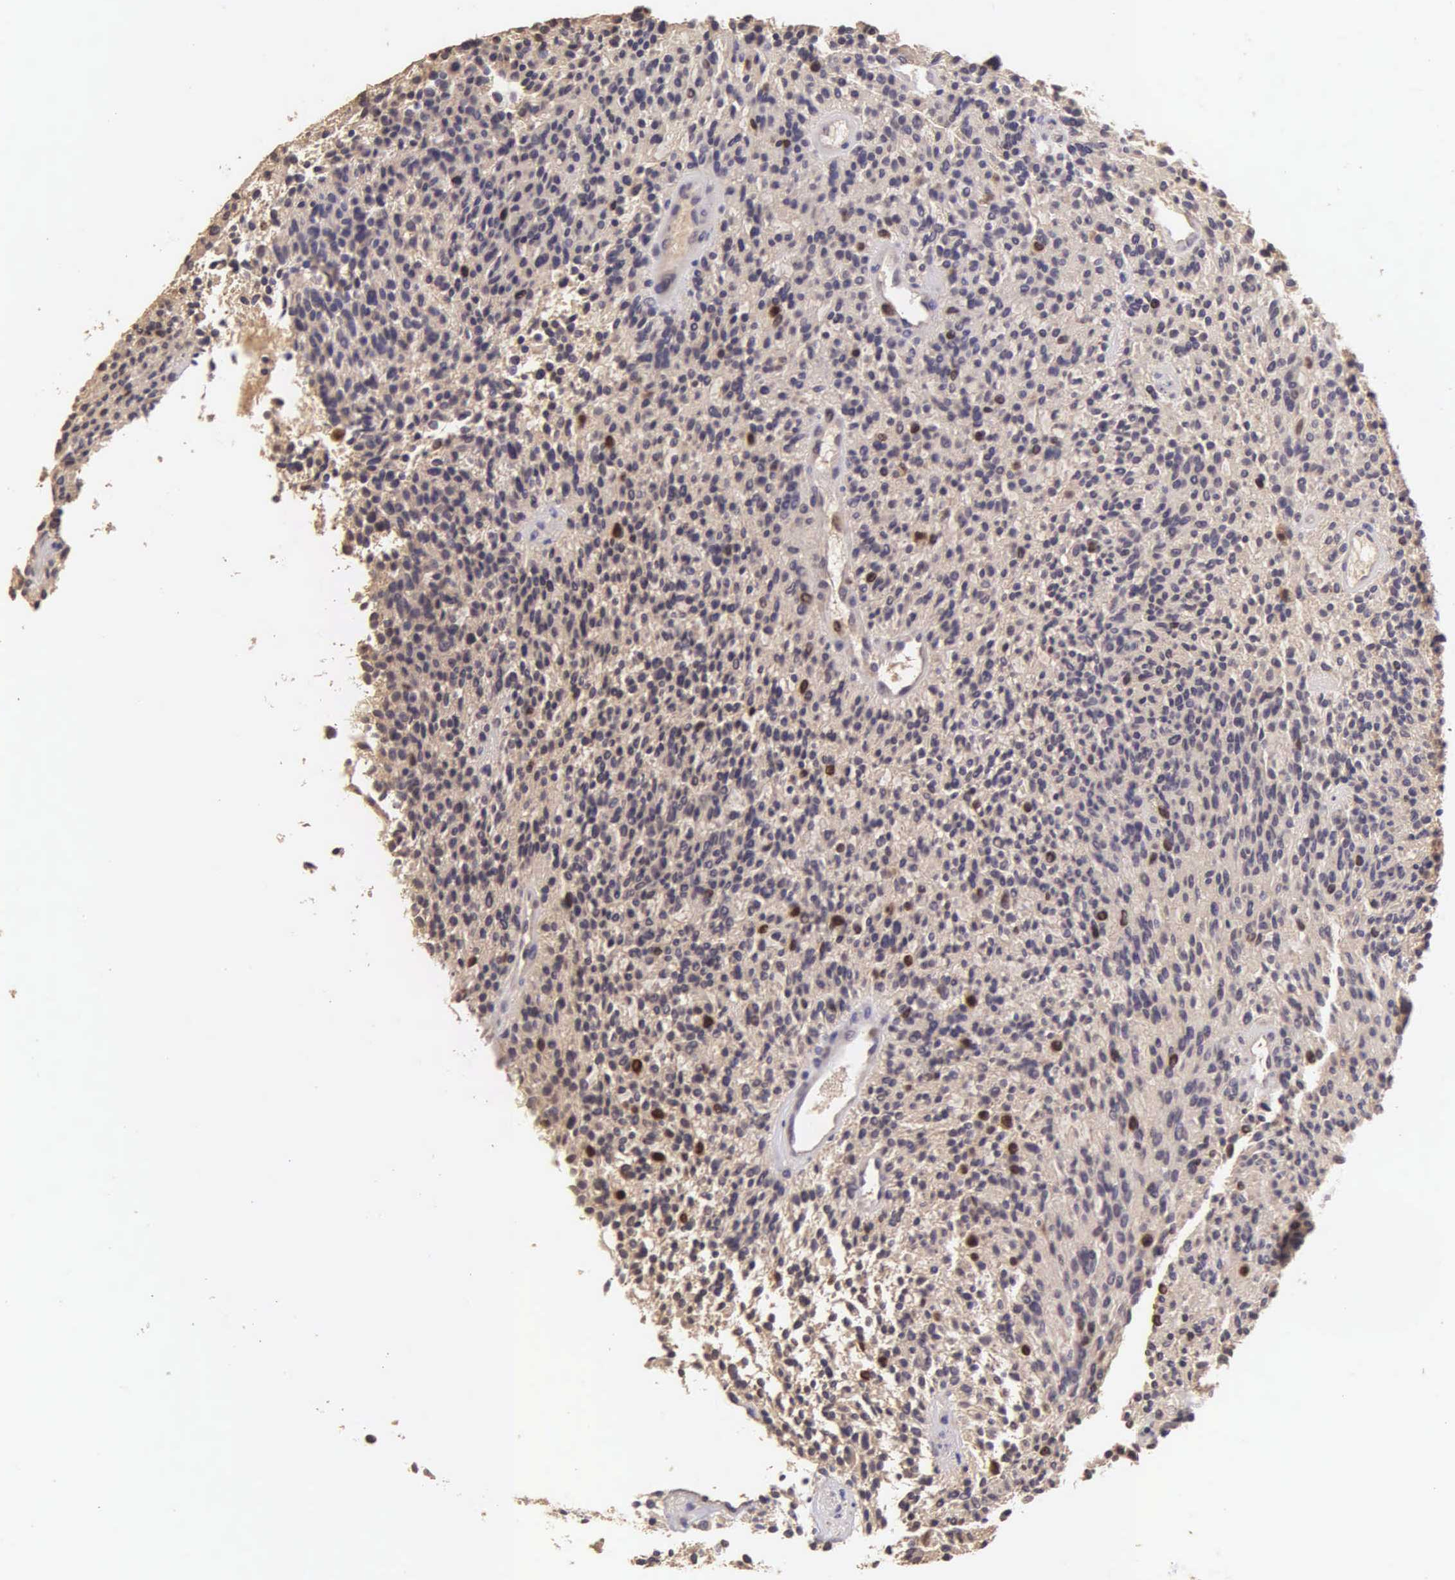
{"staining": {"intensity": "negative", "quantity": "none", "location": "none"}, "tissue": "glioma", "cell_type": "Tumor cells", "image_type": "cancer", "snomed": [{"axis": "morphology", "description": "Glioma, malignant, High grade"}, {"axis": "topography", "description": "Brain"}], "caption": "An image of human glioma is negative for staining in tumor cells.", "gene": "MKI67", "patient": {"sex": "female", "age": 13}}